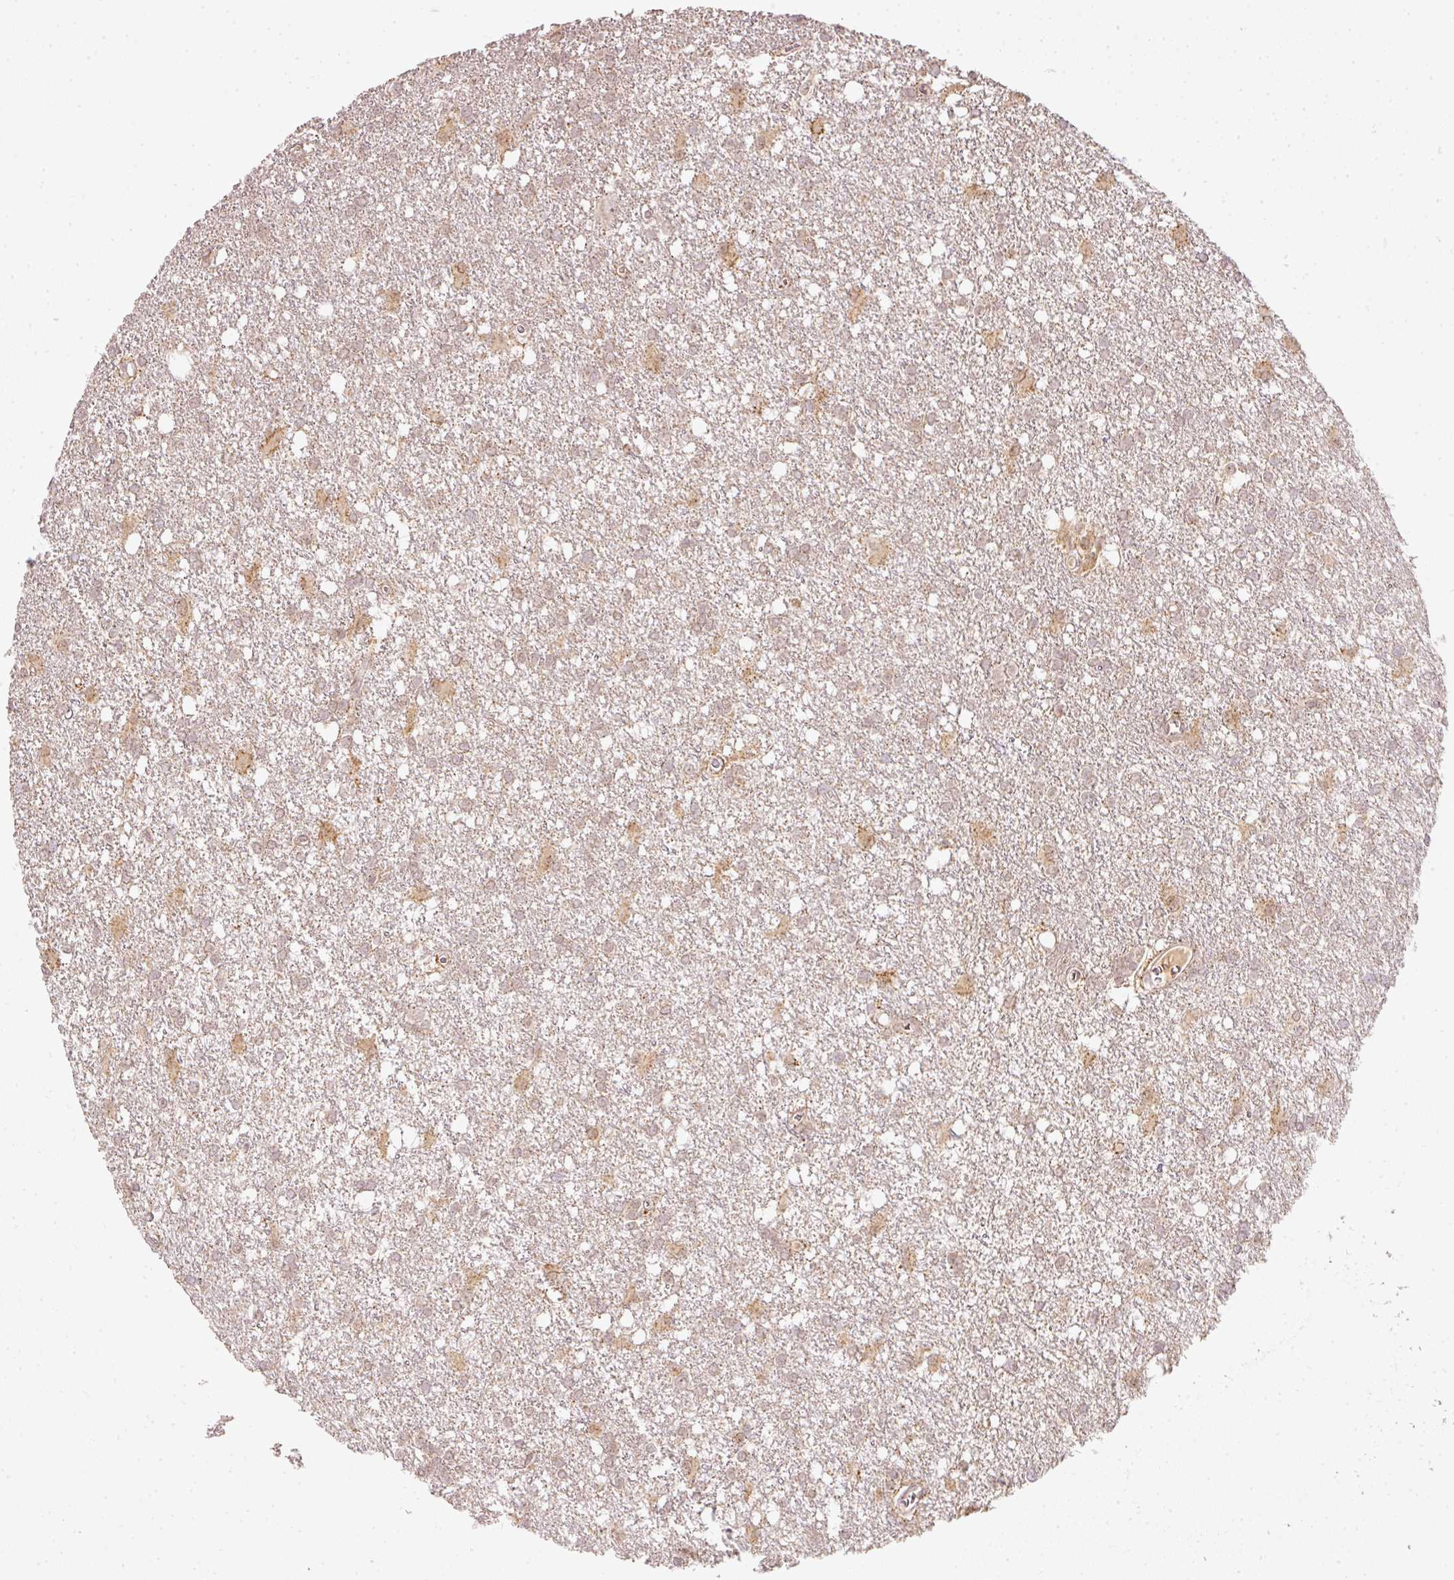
{"staining": {"intensity": "weak", "quantity": ">75%", "location": "nuclear"}, "tissue": "glioma", "cell_type": "Tumor cells", "image_type": "cancer", "snomed": [{"axis": "morphology", "description": "Glioma, malignant, High grade"}, {"axis": "topography", "description": "Brain"}], "caption": "Malignant glioma (high-grade) stained with a brown dye exhibits weak nuclear positive expression in about >75% of tumor cells.", "gene": "FSTL3", "patient": {"sex": "male", "age": 48}}